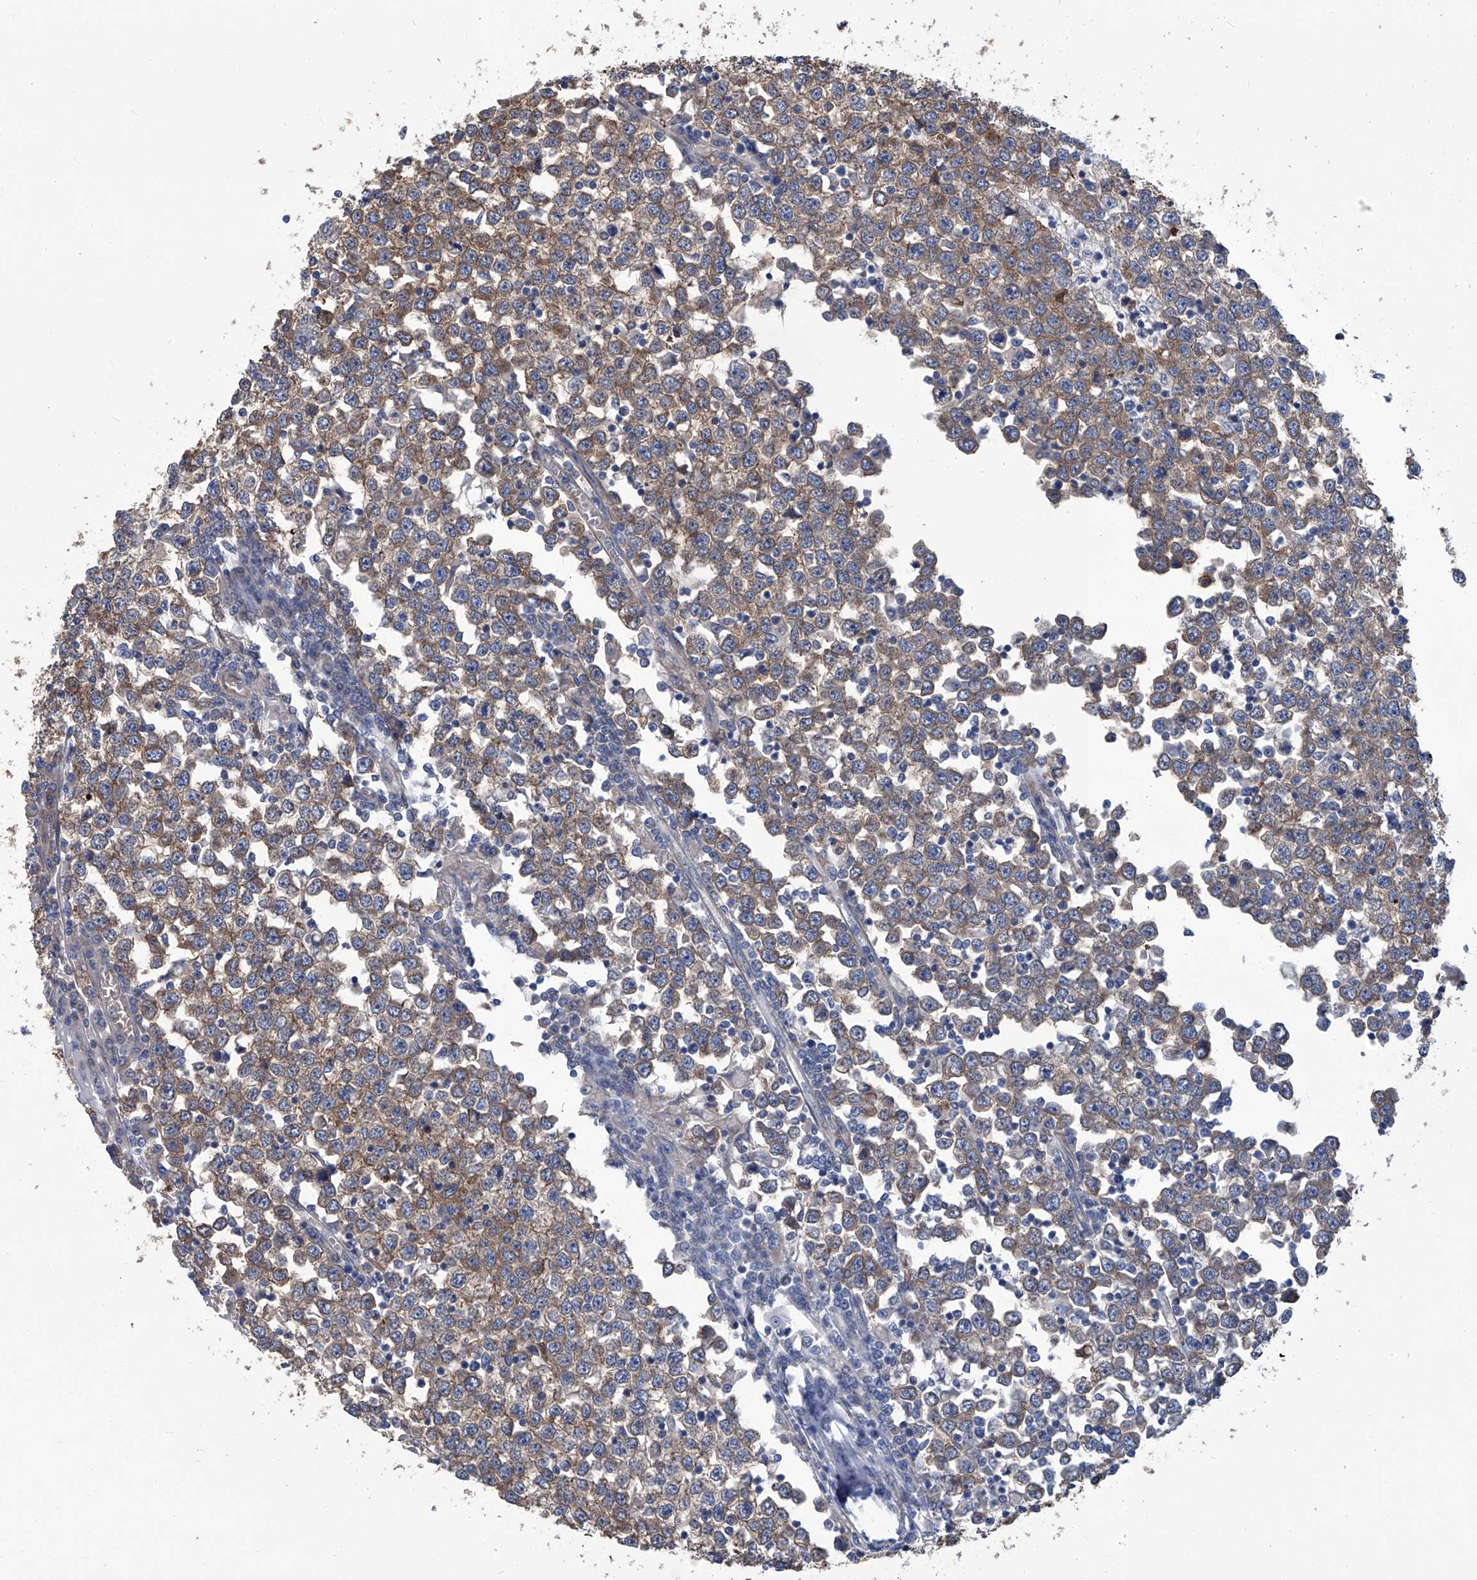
{"staining": {"intensity": "moderate", "quantity": ">75%", "location": "cytoplasmic/membranous"}, "tissue": "testis cancer", "cell_type": "Tumor cells", "image_type": "cancer", "snomed": [{"axis": "morphology", "description": "Seminoma, NOS"}, {"axis": "topography", "description": "Testis"}], "caption": "Testis cancer (seminoma) tissue reveals moderate cytoplasmic/membranous staining in approximately >75% of tumor cells", "gene": "SMS", "patient": {"sex": "male", "age": 65}}